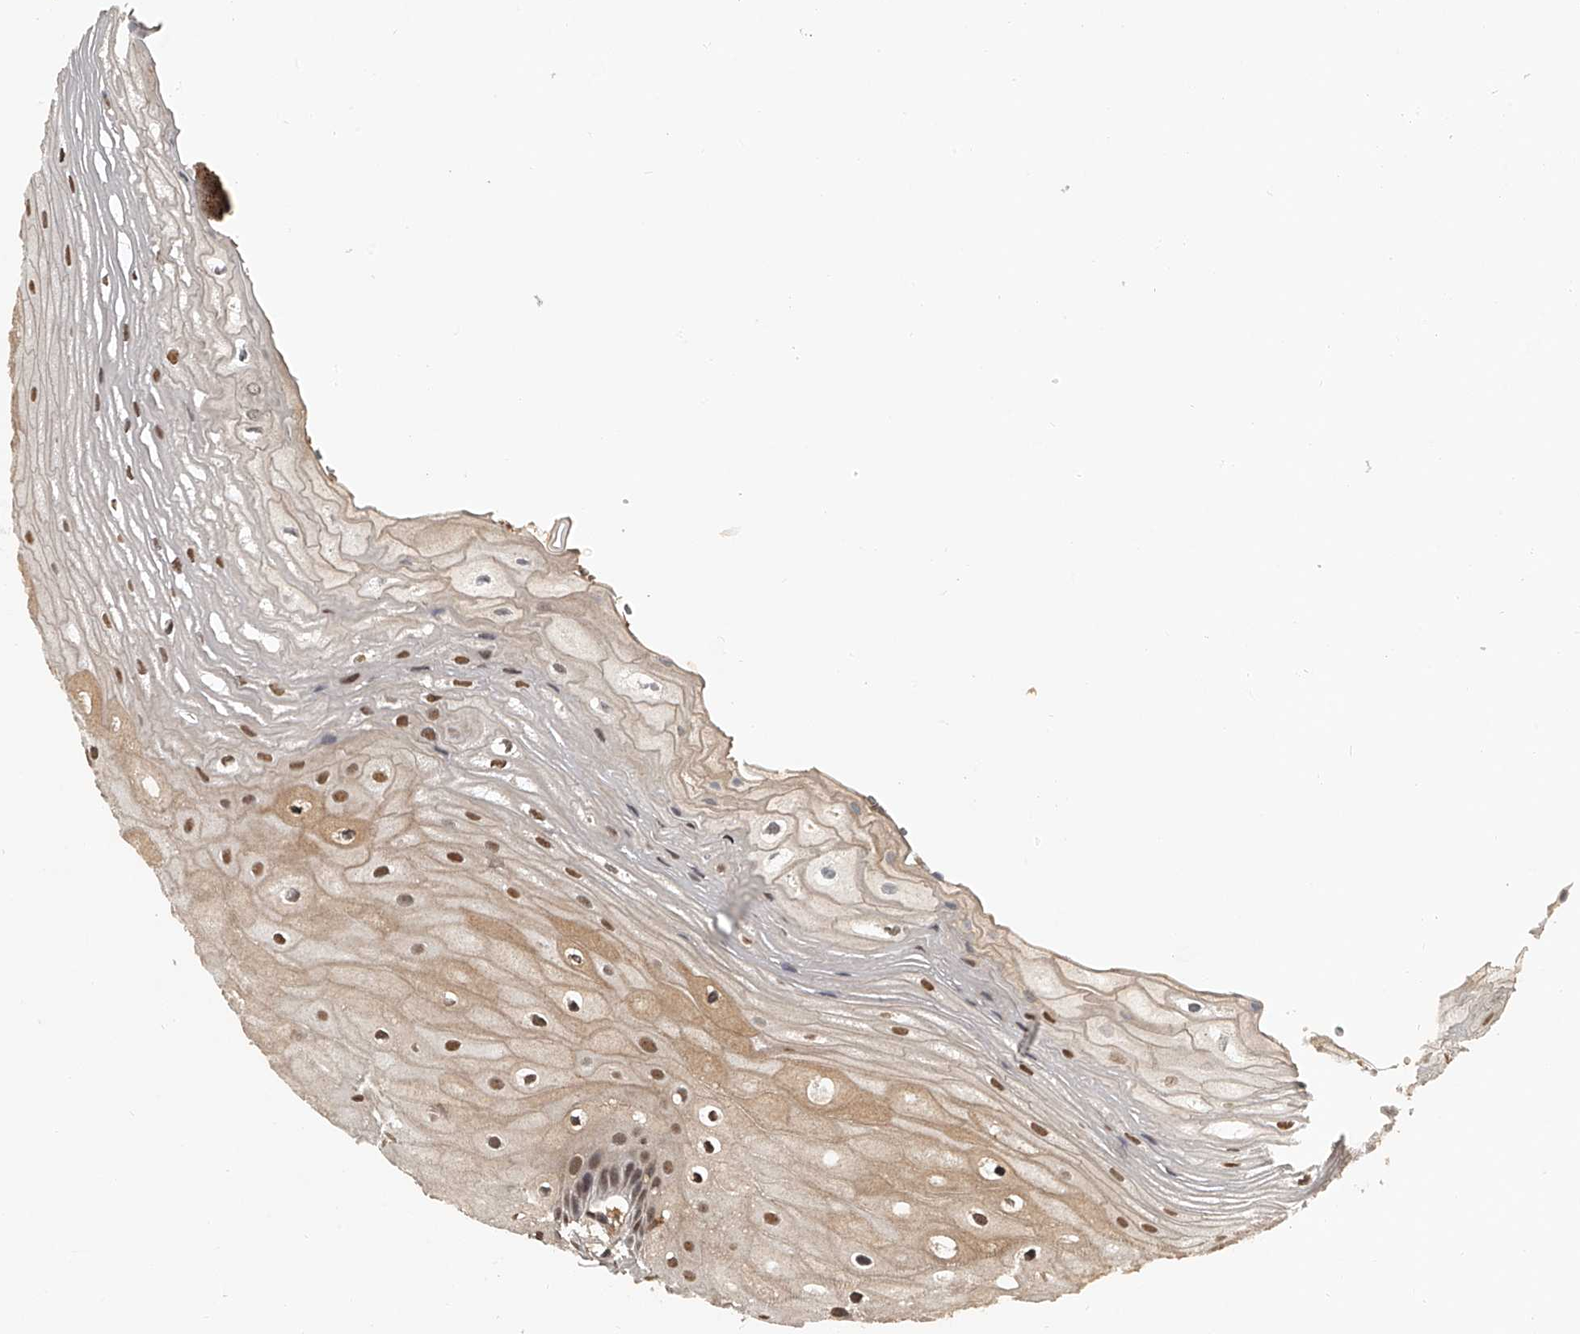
{"staining": {"intensity": "moderate", "quantity": ">75%", "location": "nuclear"}, "tissue": "oral mucosa", "cell_type": "Squamous epithelial cells", "image_type": "normal", "snomed": [{"axis": "morphology", "description": "Normal tissue, NOS"}, {"axis": "topography", "description": "Oral tissue"}], "caption": "Protein positivity by immunohistochemistry (IHC) demonstrates moderate nuclear staining in about >75% of squamous epithelial cells in normal oral mucosa. Using DAB (brown) and hematoxylin (blue) stains, captured at high magnification using brightfield microscopy.", "gene": "PLEKHG1", "patient": {"sex": "male", "age": 52}}